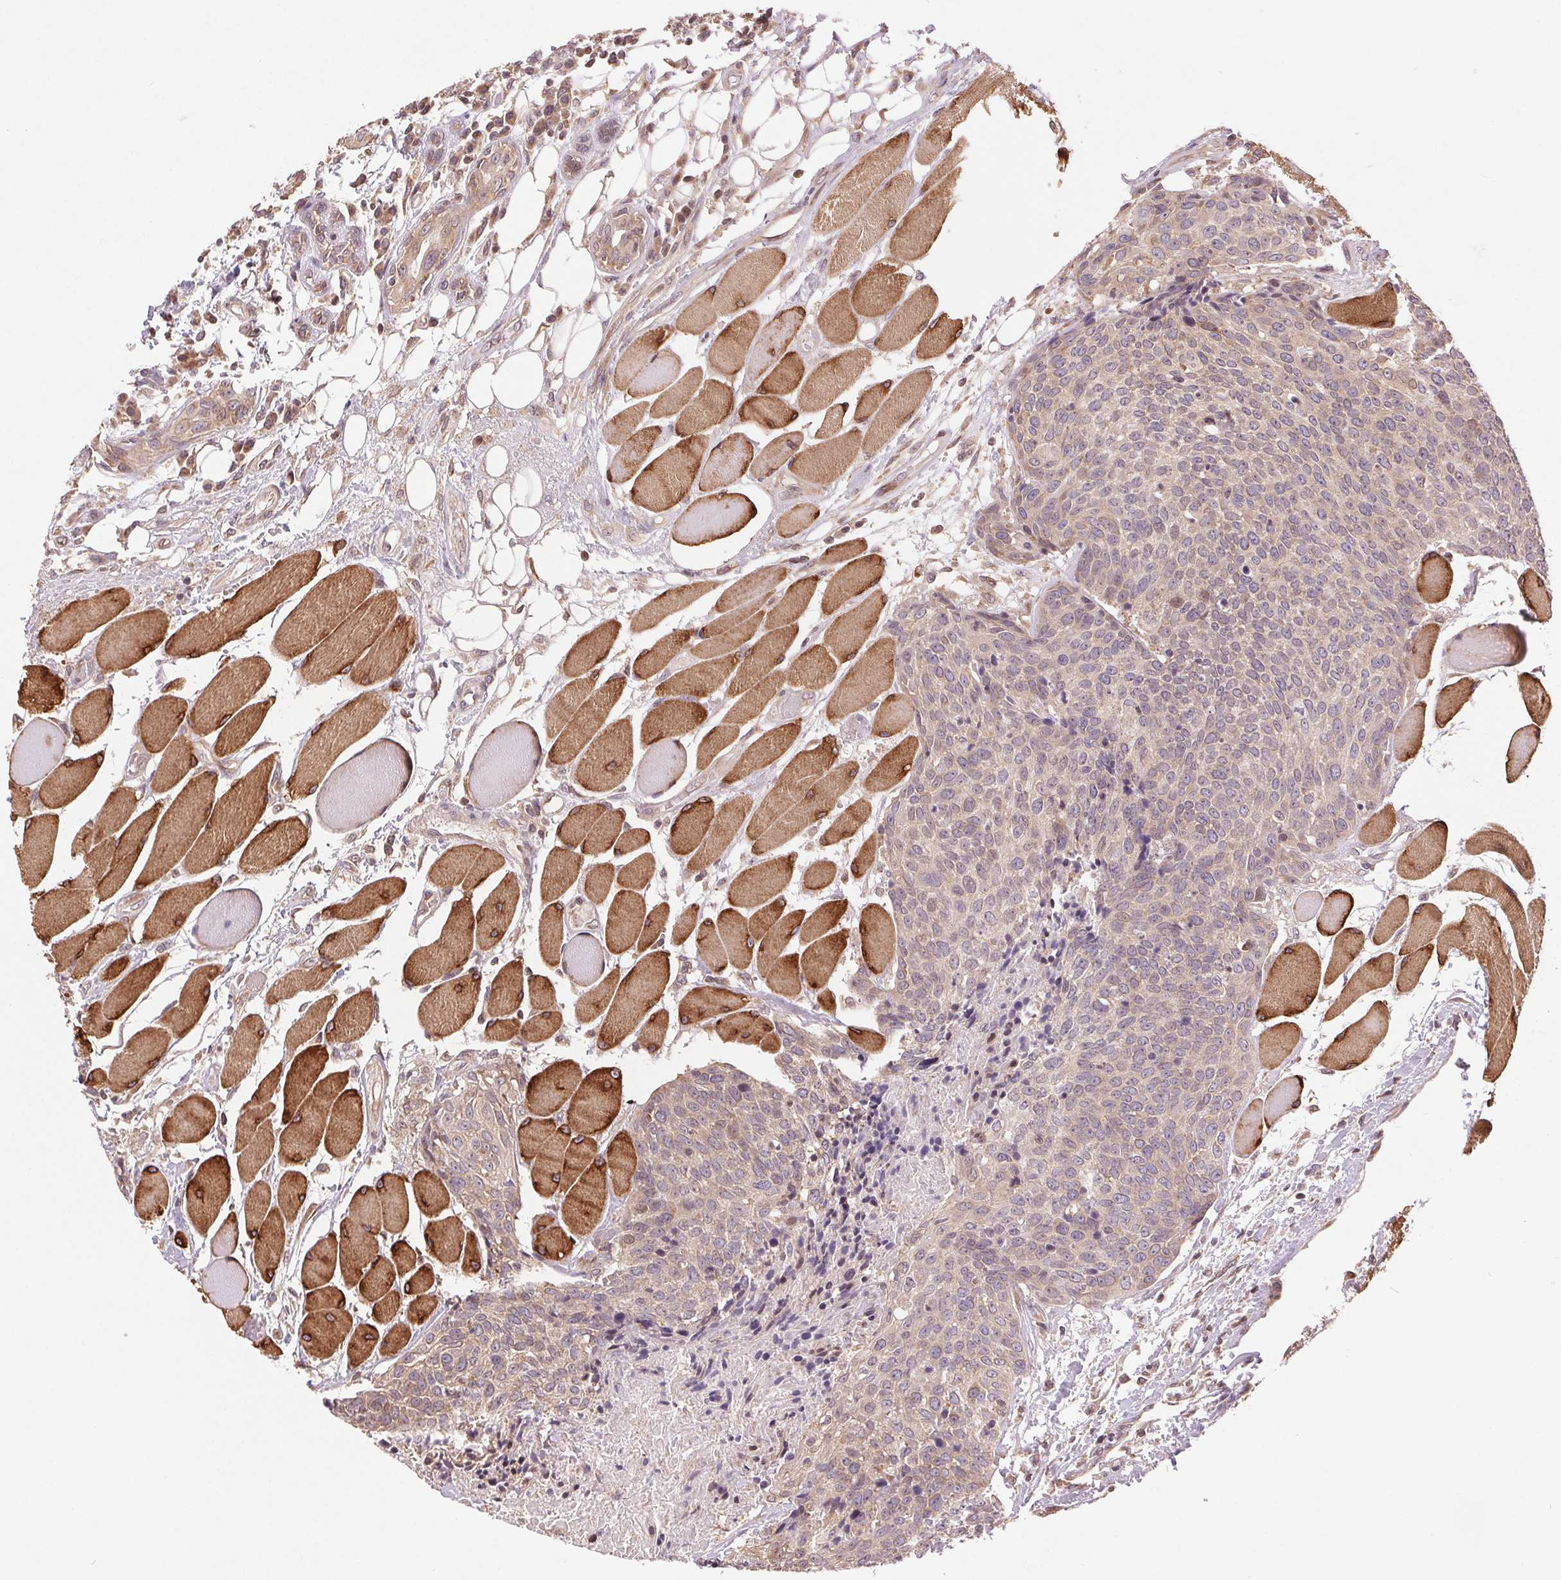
{"staining": {"intensity": "weak", "quantity": "25%-75%", "location": "cytoplasmic/membranous"}, "tissue": "head and neck cancer", "cell_type": "Tumor cells", "image_type": "cancer", "snomed": [{"axis": "morphology", "description": "Squamous cell carcinoma, NOS"}, {"axis": "topography", "description": "Oral tissue"}, {"axis": "topography", "description": "Head-Neck"}], "caption": "The photomicrograph demonstrates staining of head and neck squamous cell carcinoma, revealing weak cytoplasmic/membranous protein staining (brown color) within tumor cells.", "gene": "BTF3L4", "patient": {"sex": "male", "age": 64}}